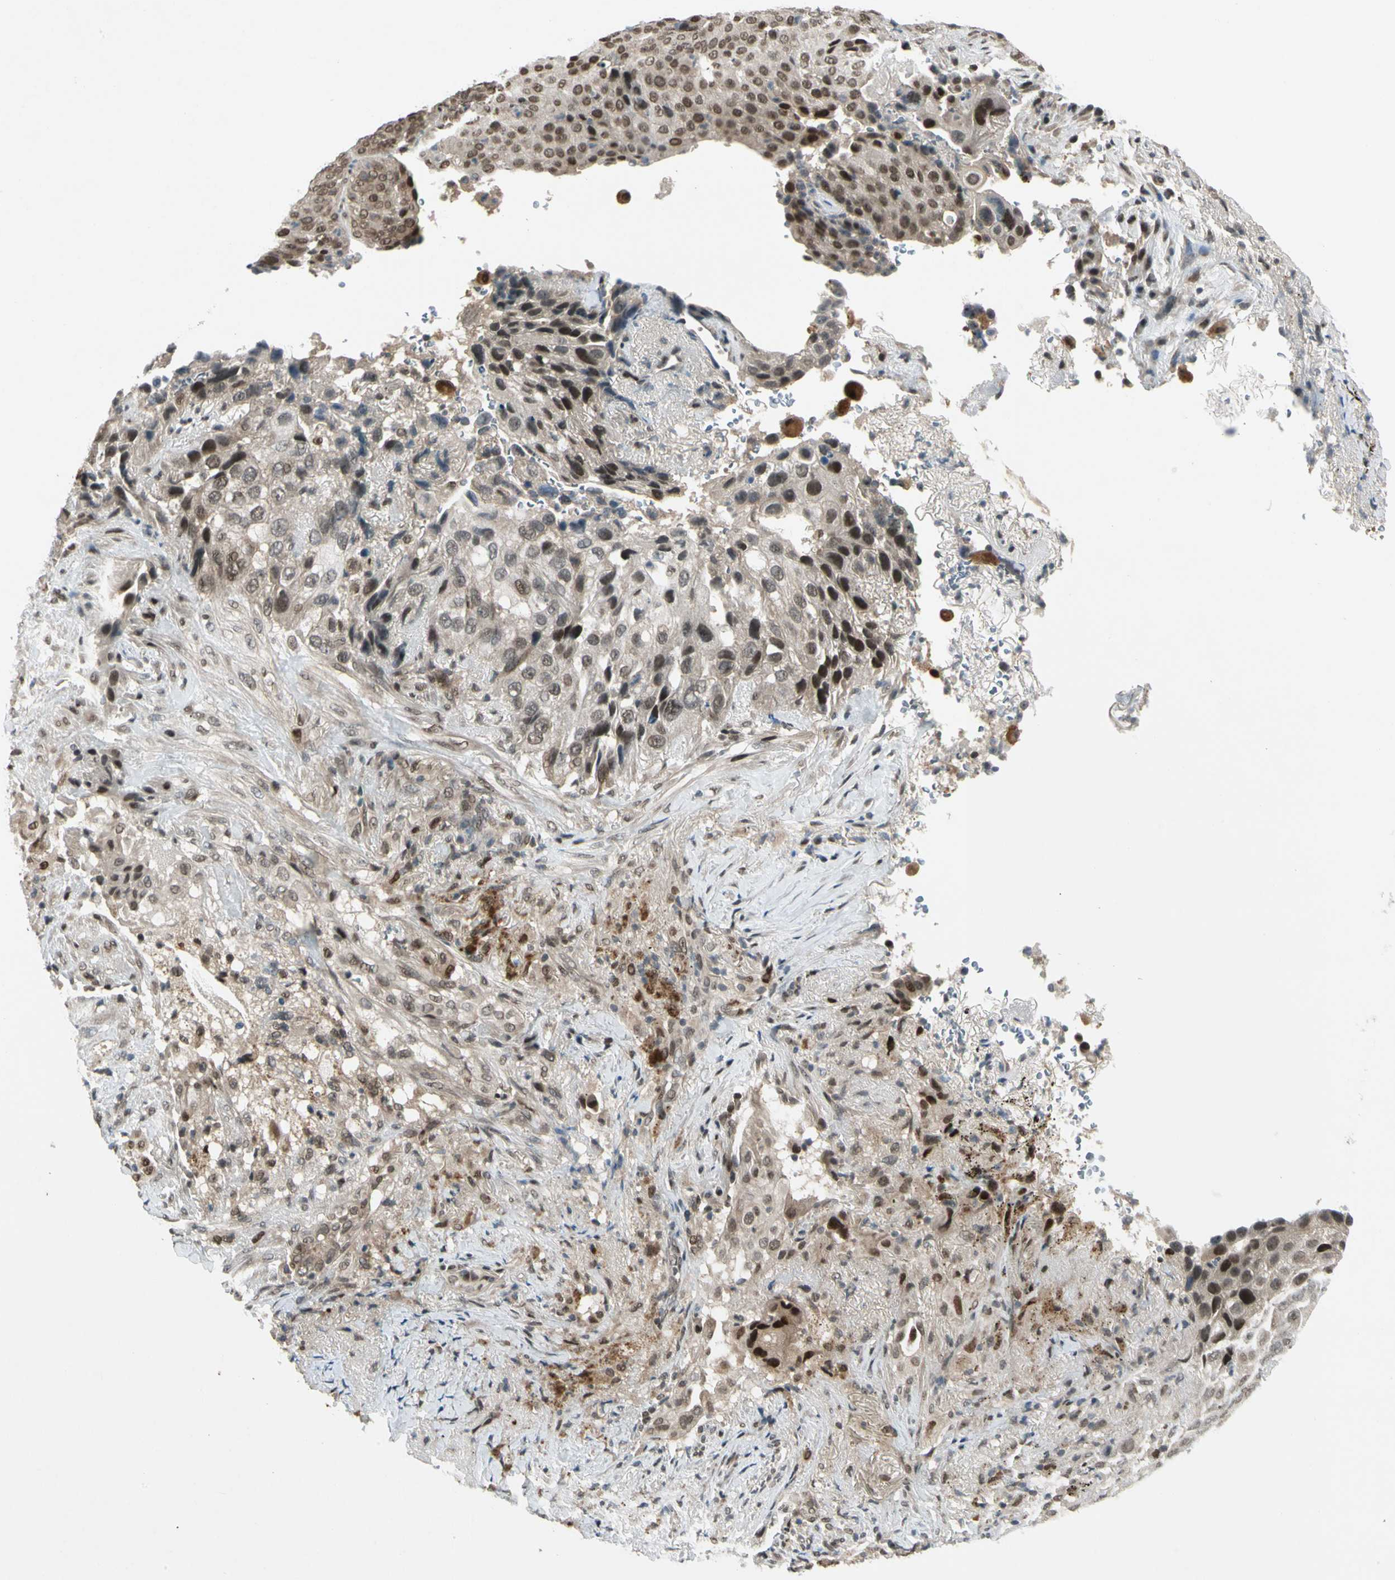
{"staining": {"intensity": "moderate", "quantity": ">75%", "location": "cytoplasmic/membranous,nuclear"}, "tissue": "lung cancer", "cell_type": "Tumor cells", "image_type": "cancer", "snomed": [{"axis": "morphology", "description": "Squamous cell carcinoma, NOS"}, {"axis": "topography", "description": "Lung"}], "caption": "Tumor cells display medium levels of moderate cytoplasmic/membranous and nuclear staining in about >75% of cells in lung squamous cell carcinoma.", "gene": "GTF3A", "patient": {"sex": "male", "age": 54}}